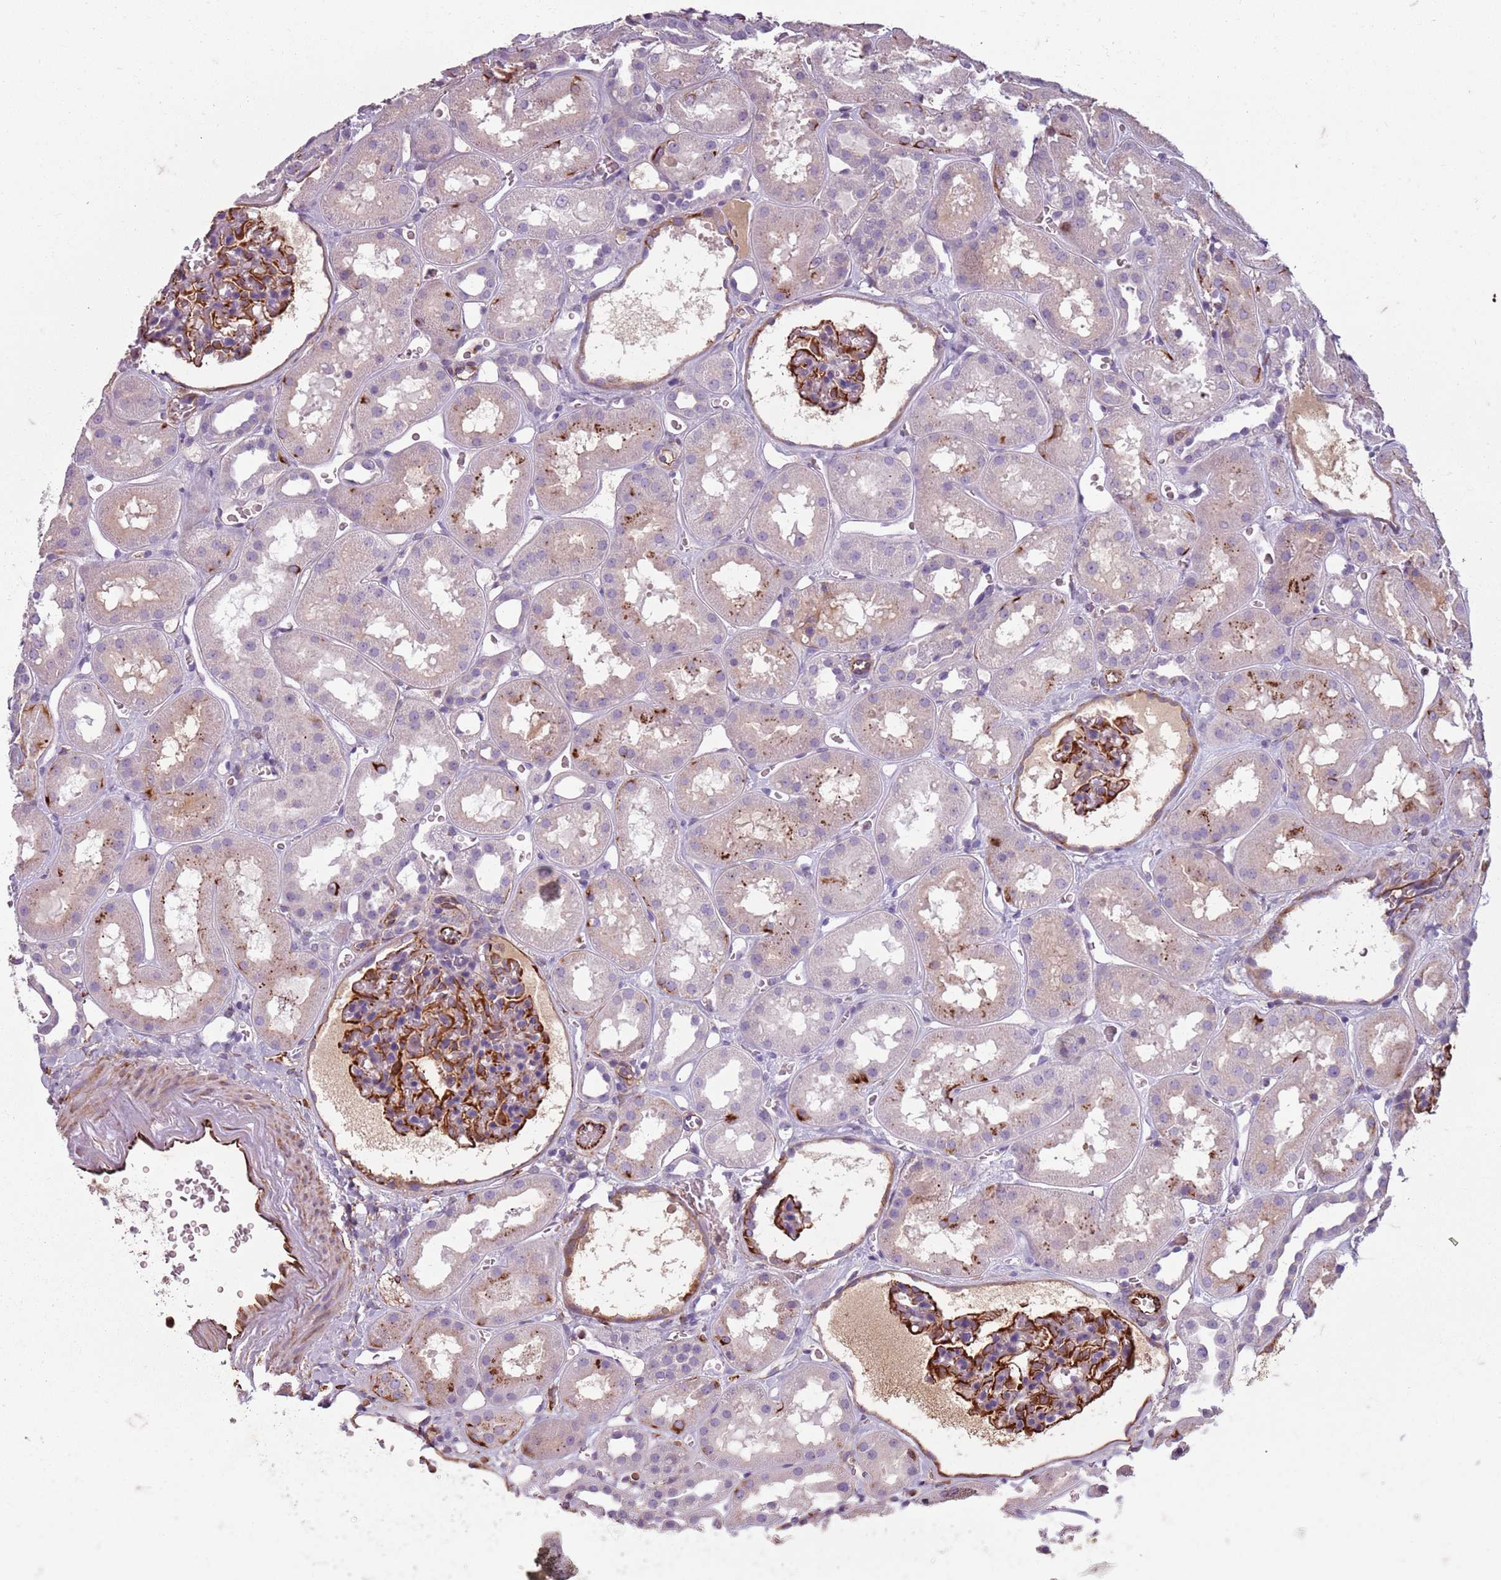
{"staining": {"intensity": "strong", "quantity": "25%-75%", "location": "cytoplasmic/membranous"}, "tissue": "kidney", "cell_type": "Cells in glomeruli", "image_type": "normal", "snomed": [{"axis": "morphology", "description": "Normal tissue, NOS"}, {"axis": "topography", "description": "Kidney"}], "caption": "This histopathology image exhibits IHC staining of normal kidney, with high strong cytoplasmic/membranous expression in approximately 25%-75% of cells in glomeruli.", "gene": "TAS2R38", "patient": {"sex": "female", "age": 41}}